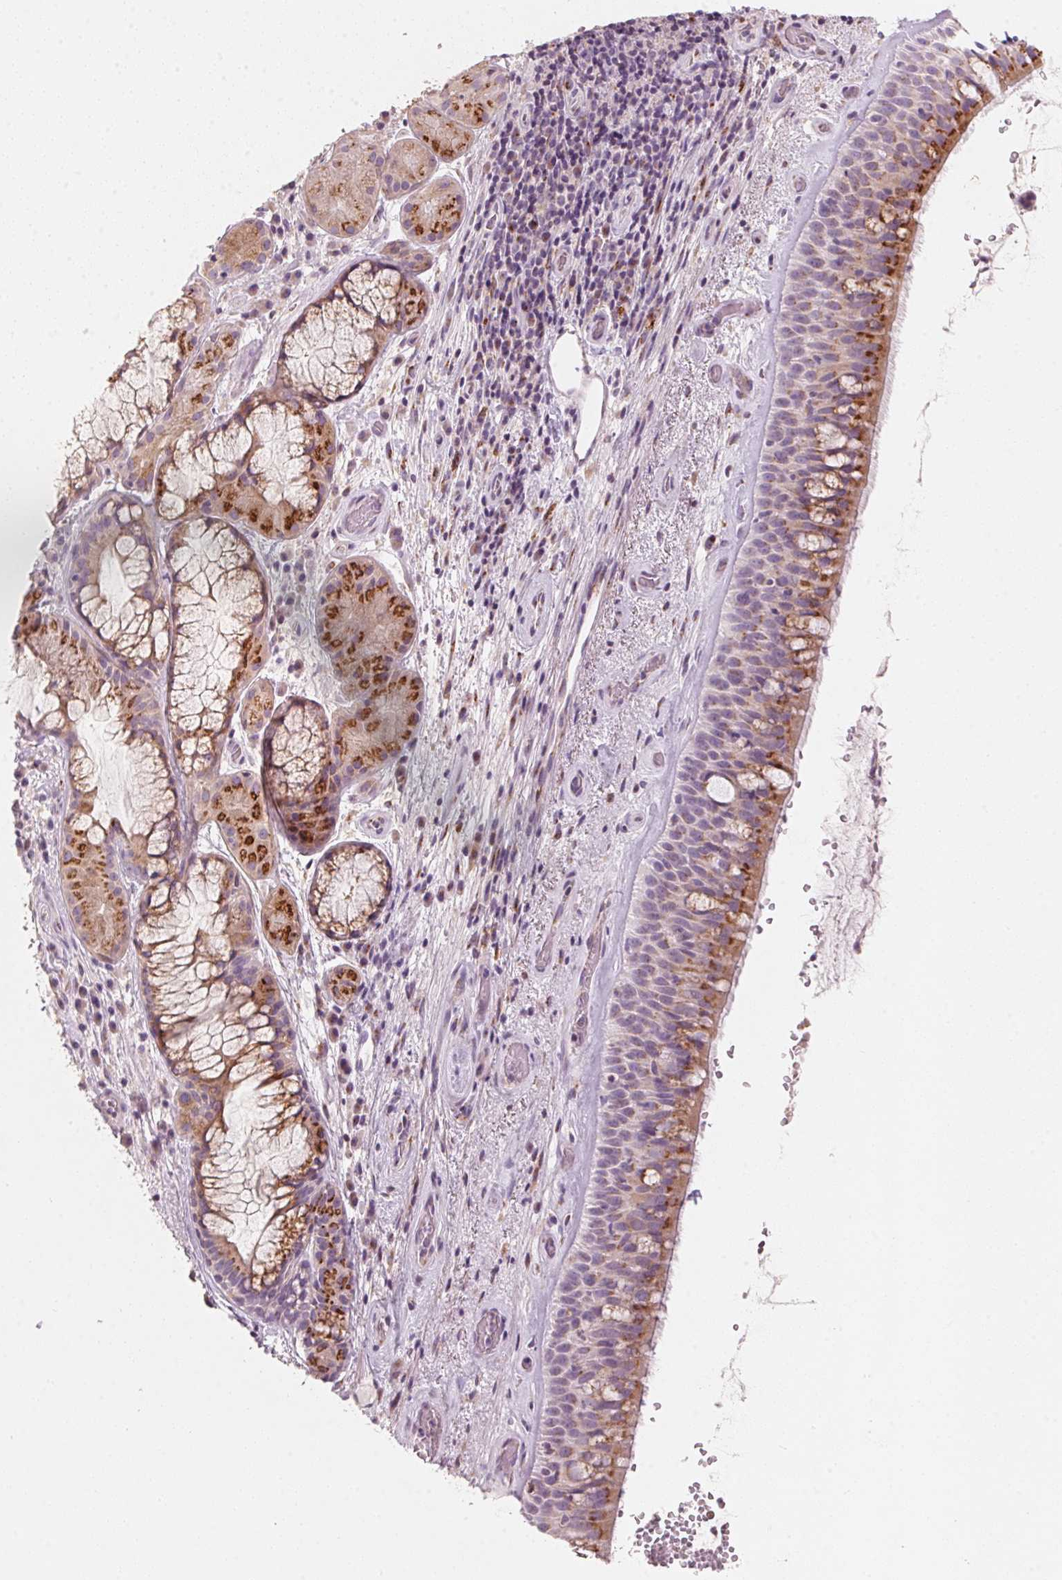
{"staining": {"intensity": "moderate", "quantity": ">75%", "location": "cytoplasmic/membranous"}, "tissue": "bronchus", "cell_type": "Respiratory epithelial cells", "image_type": "normal", "snomed": [{"axis": "morphology", "description": "Normal tissue, NOS"}, {"axis": "topography", "description": "Bronchus"}], "caption": "Respiratory epithelial cells reveal medium levels of moderate cytoplasmic/membranous staining in approximately >75% of cells in normal human bronchus.", "gene": "DRAM2", "patient": {"sex": "male", "age": 48}}